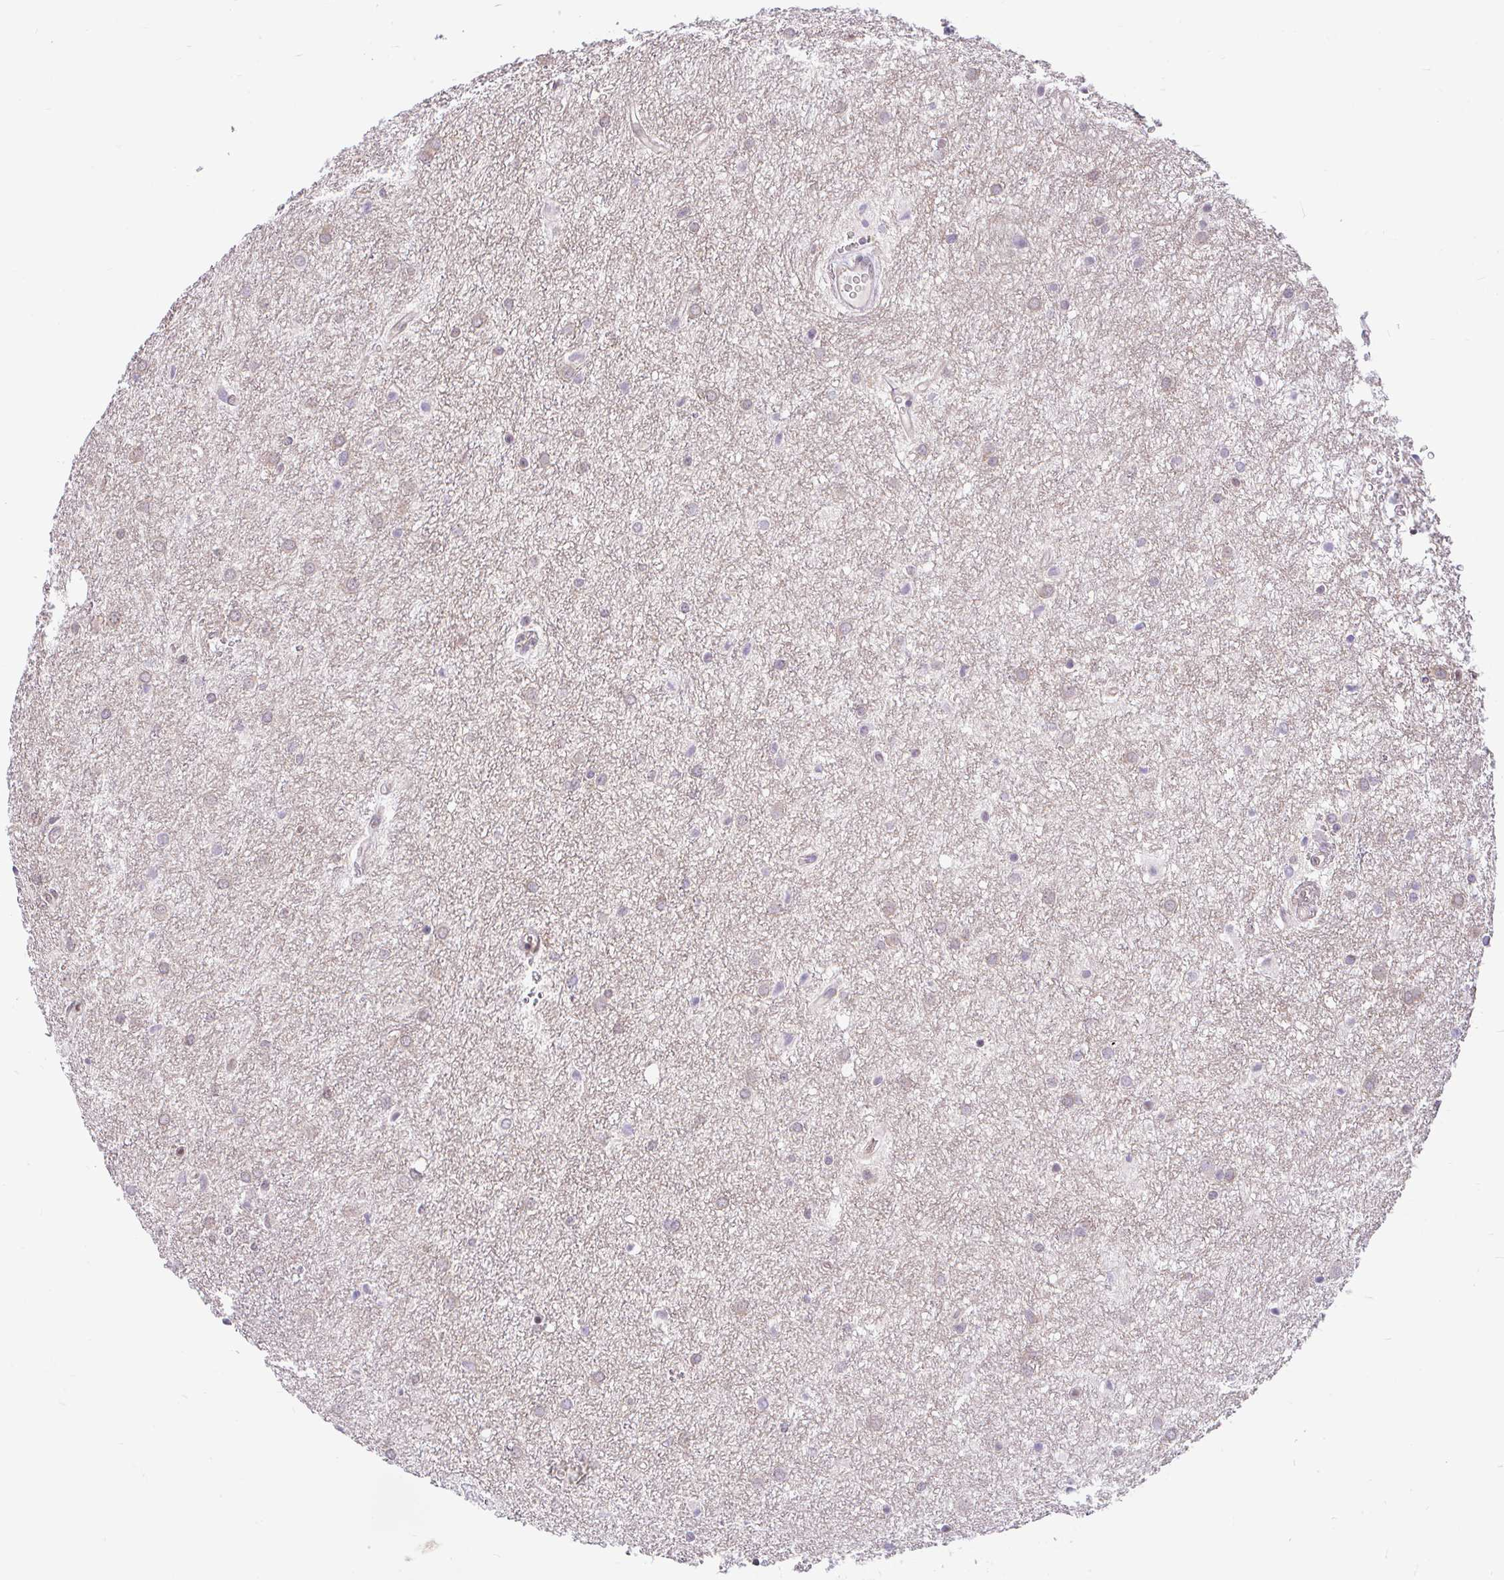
{"staining": {"intensity": "weak", "quantity": "<25%", "location": "cytoplasmic/membranous"}, "tissue": "glioma", "cell_type": "Tumor cells", "image_type": "cancer", "snomed": [{"axis": "morphology", "description": "Glioma, malignant, Low grade"}, {"axis": "topography", "description": "Cerebellum"}], "caption": "There is no significant expression in tumor cells of glioma.", "gene": "RALBP1", "patient": {"sex": "female", "age": 5}}